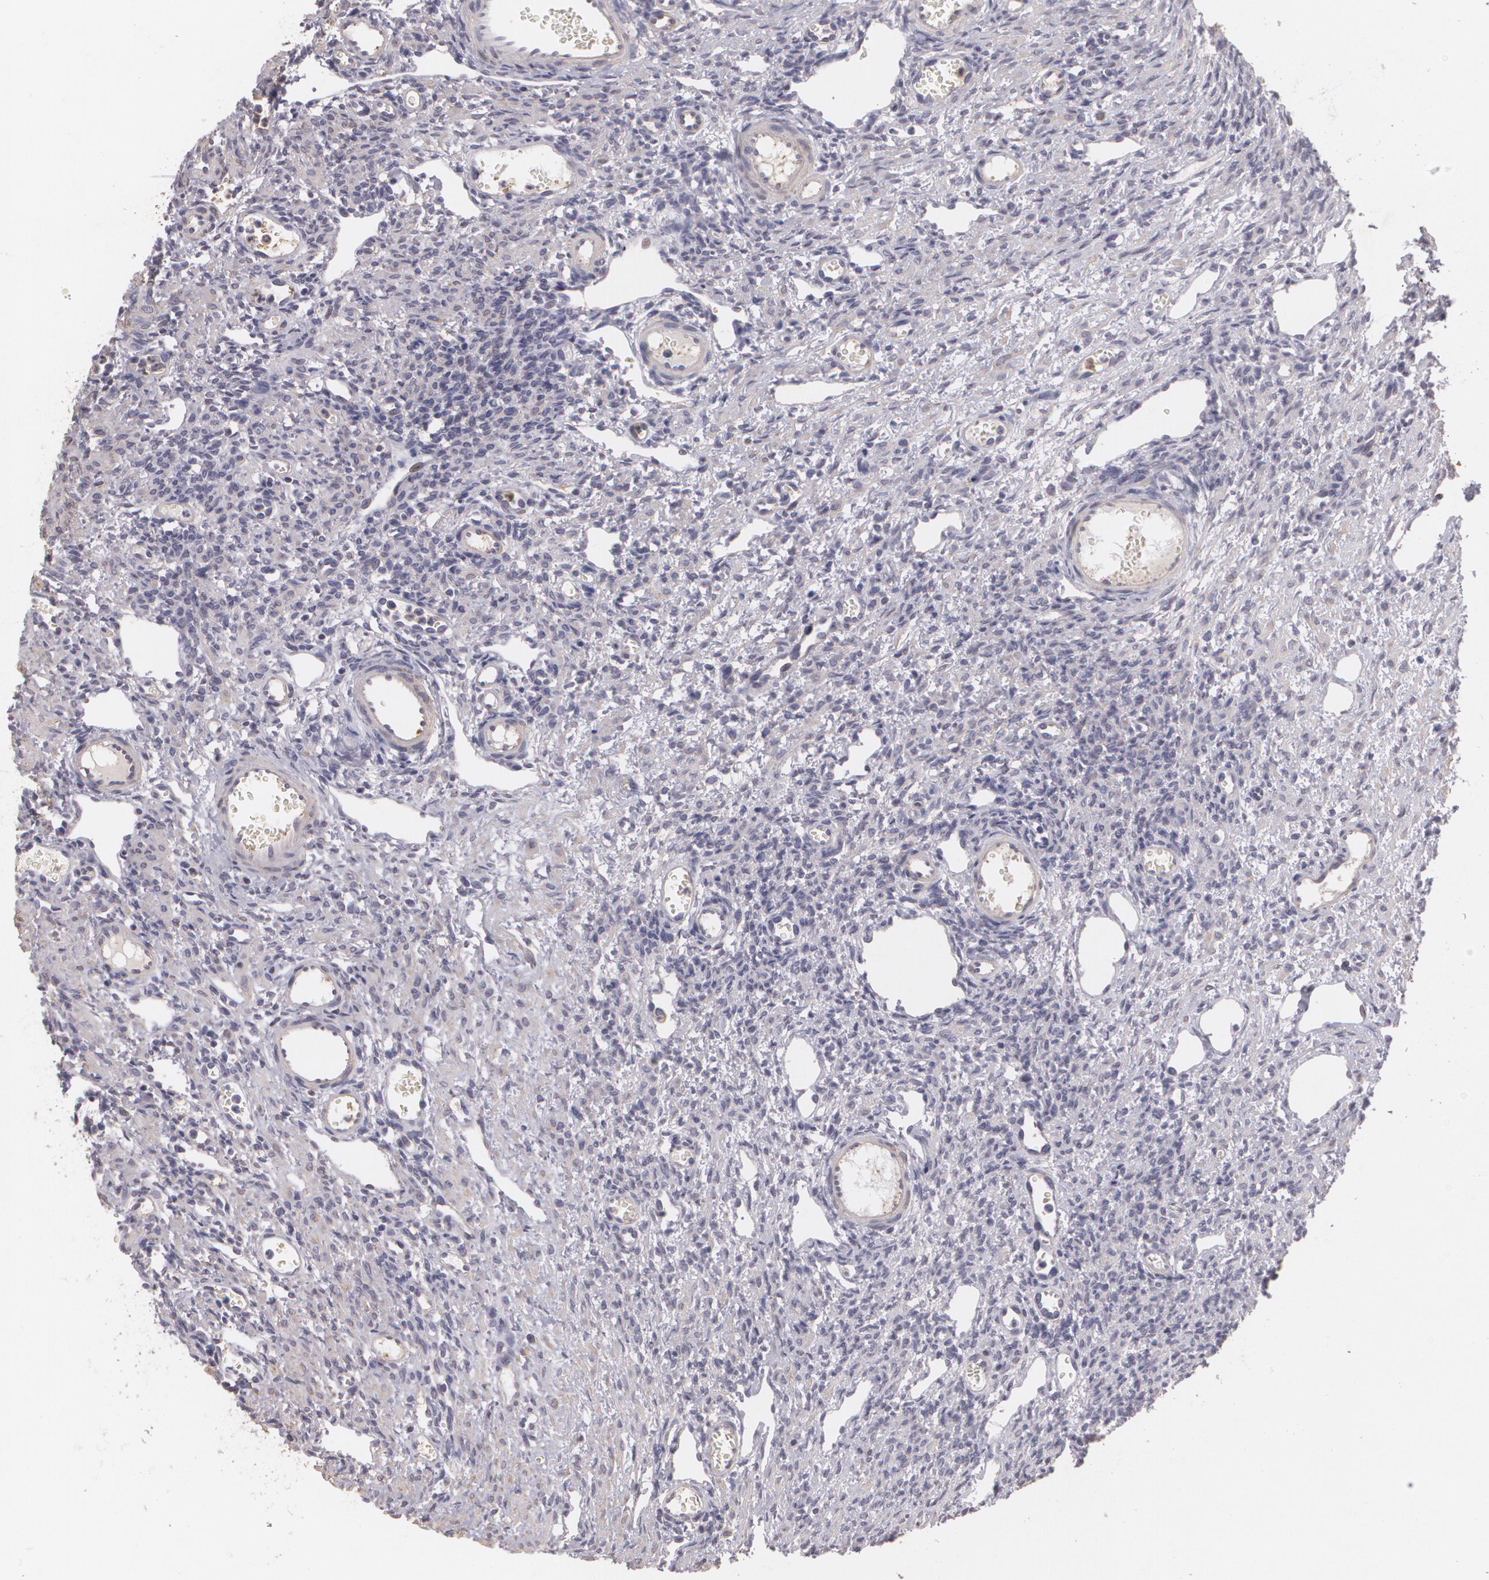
{"staining": {"intensity": "negative", "quantity": "none", "location": "none"}, "tissue": "ovary", "cell_type": "Follicle cells", "image_type": "normal", "snomed": [{"axis": "morphology", "description": "Normal tissue, NOS"}, {"axis": "topography", "description": "Ovary"}], "caption": "Immunohistochemistry of unremarkable human ovary demonstrates no positivity in follicle cells. (Stains: DAB immunohistochemistry with hematoxylin counter stain, Microscopy: brightfield microscopy at high magnification).", "gene": "KCNA4", "patient": {"sex": "female", "age": 33}}